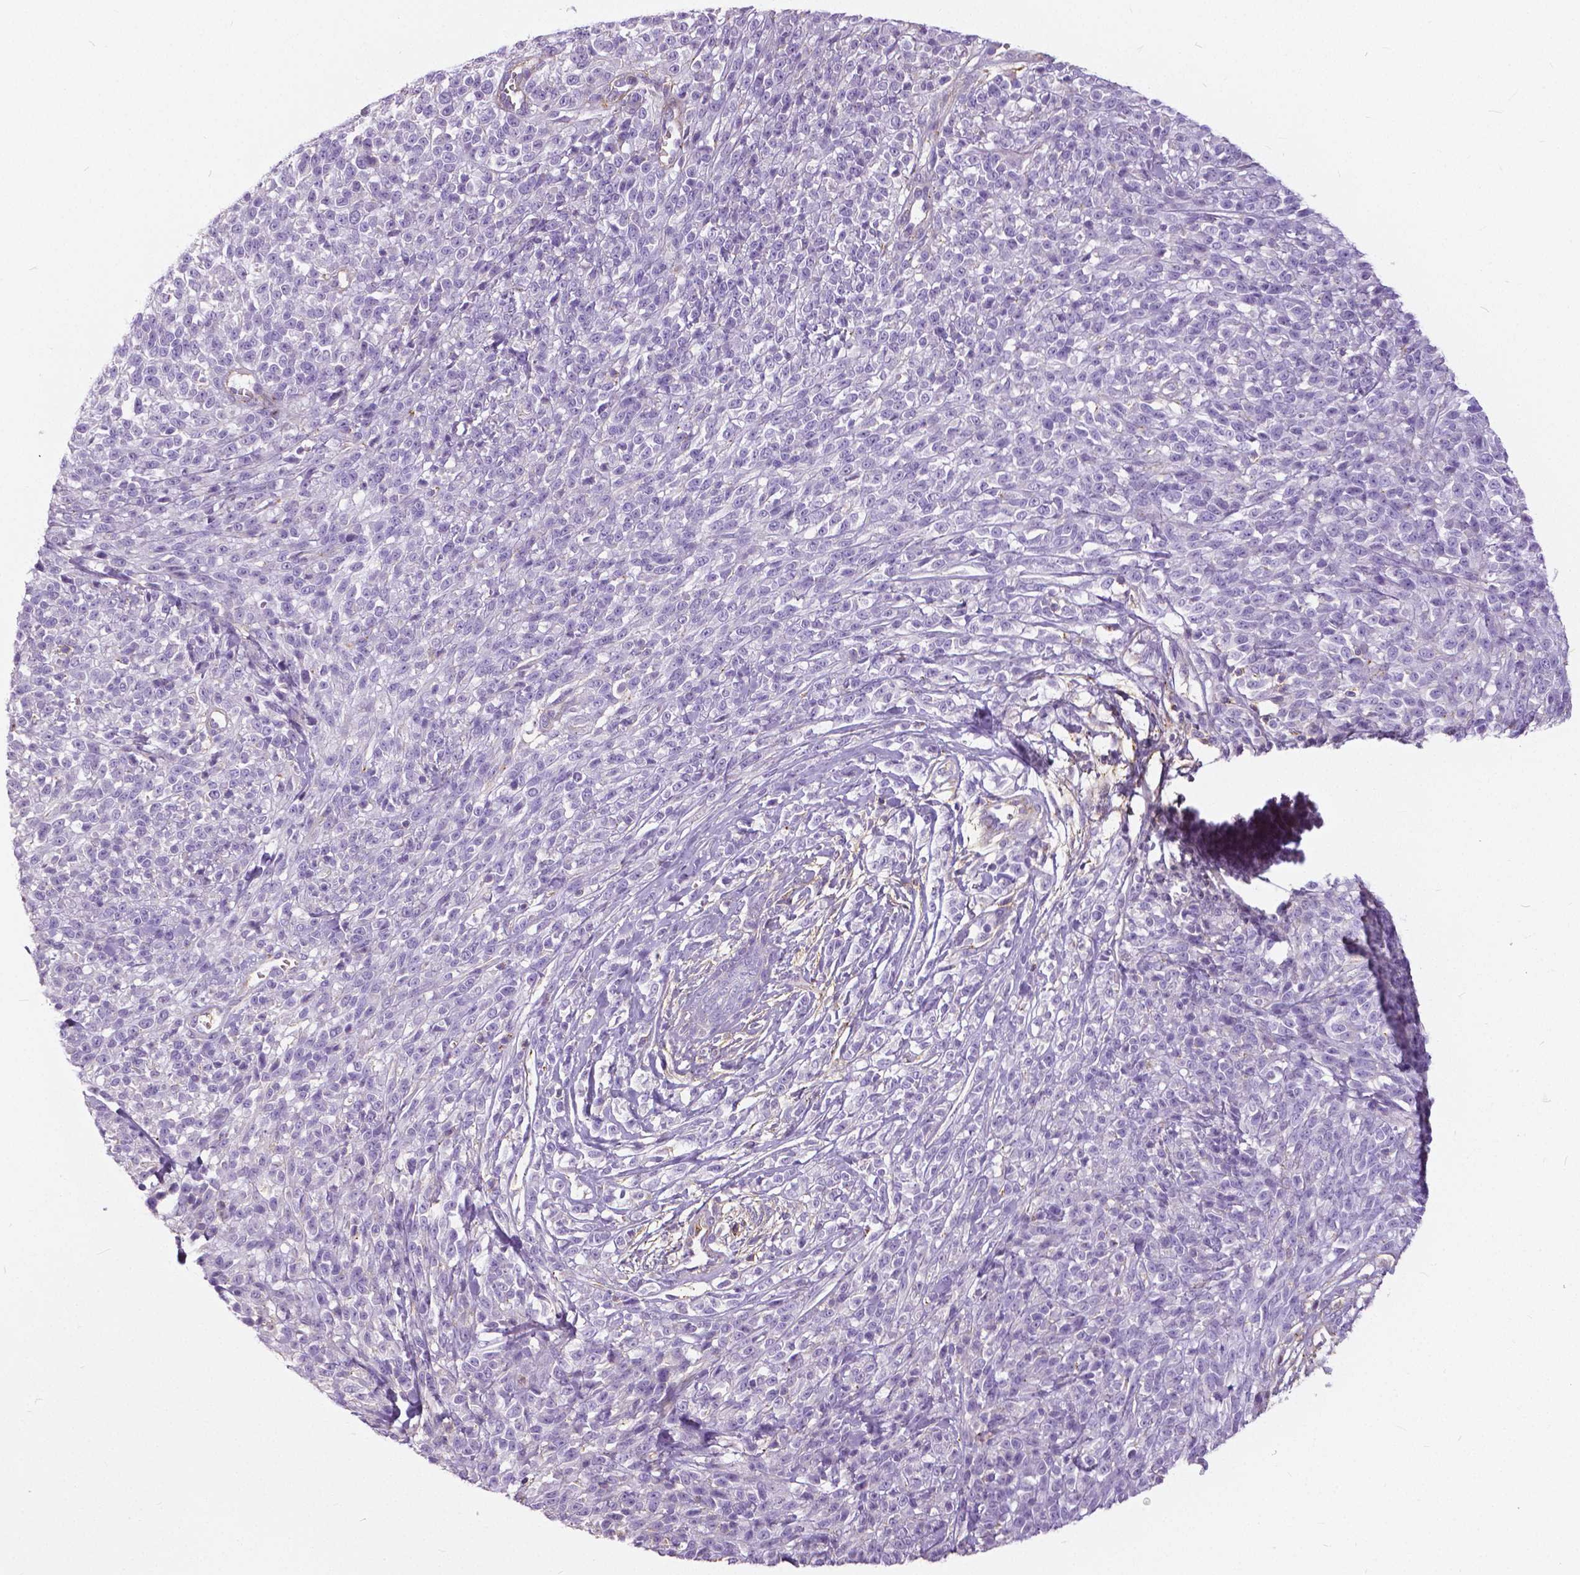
{"staining": {"intensity": "negative", "quantity": "none", "location": "none"}, "tissue": "melanoma", "cell_type": "Tumor cells", "image_type": "cancer", "snomed": [{"axis": "morphology", "description": "Malignant melanoma, NOS"}, {"axis": "topography", "description": "Skin"}, {"axis": "topography", "description": "Skin of trunk"}], "caption": "An image of human malignant melanoma is negative for staining in tumor cells. The staining is performed using DAB brown chromogen with nuclei counter-stained in using hematoxylin.", "gene": "ANXA13", "patient": {"sex": "male", "age": 74}}